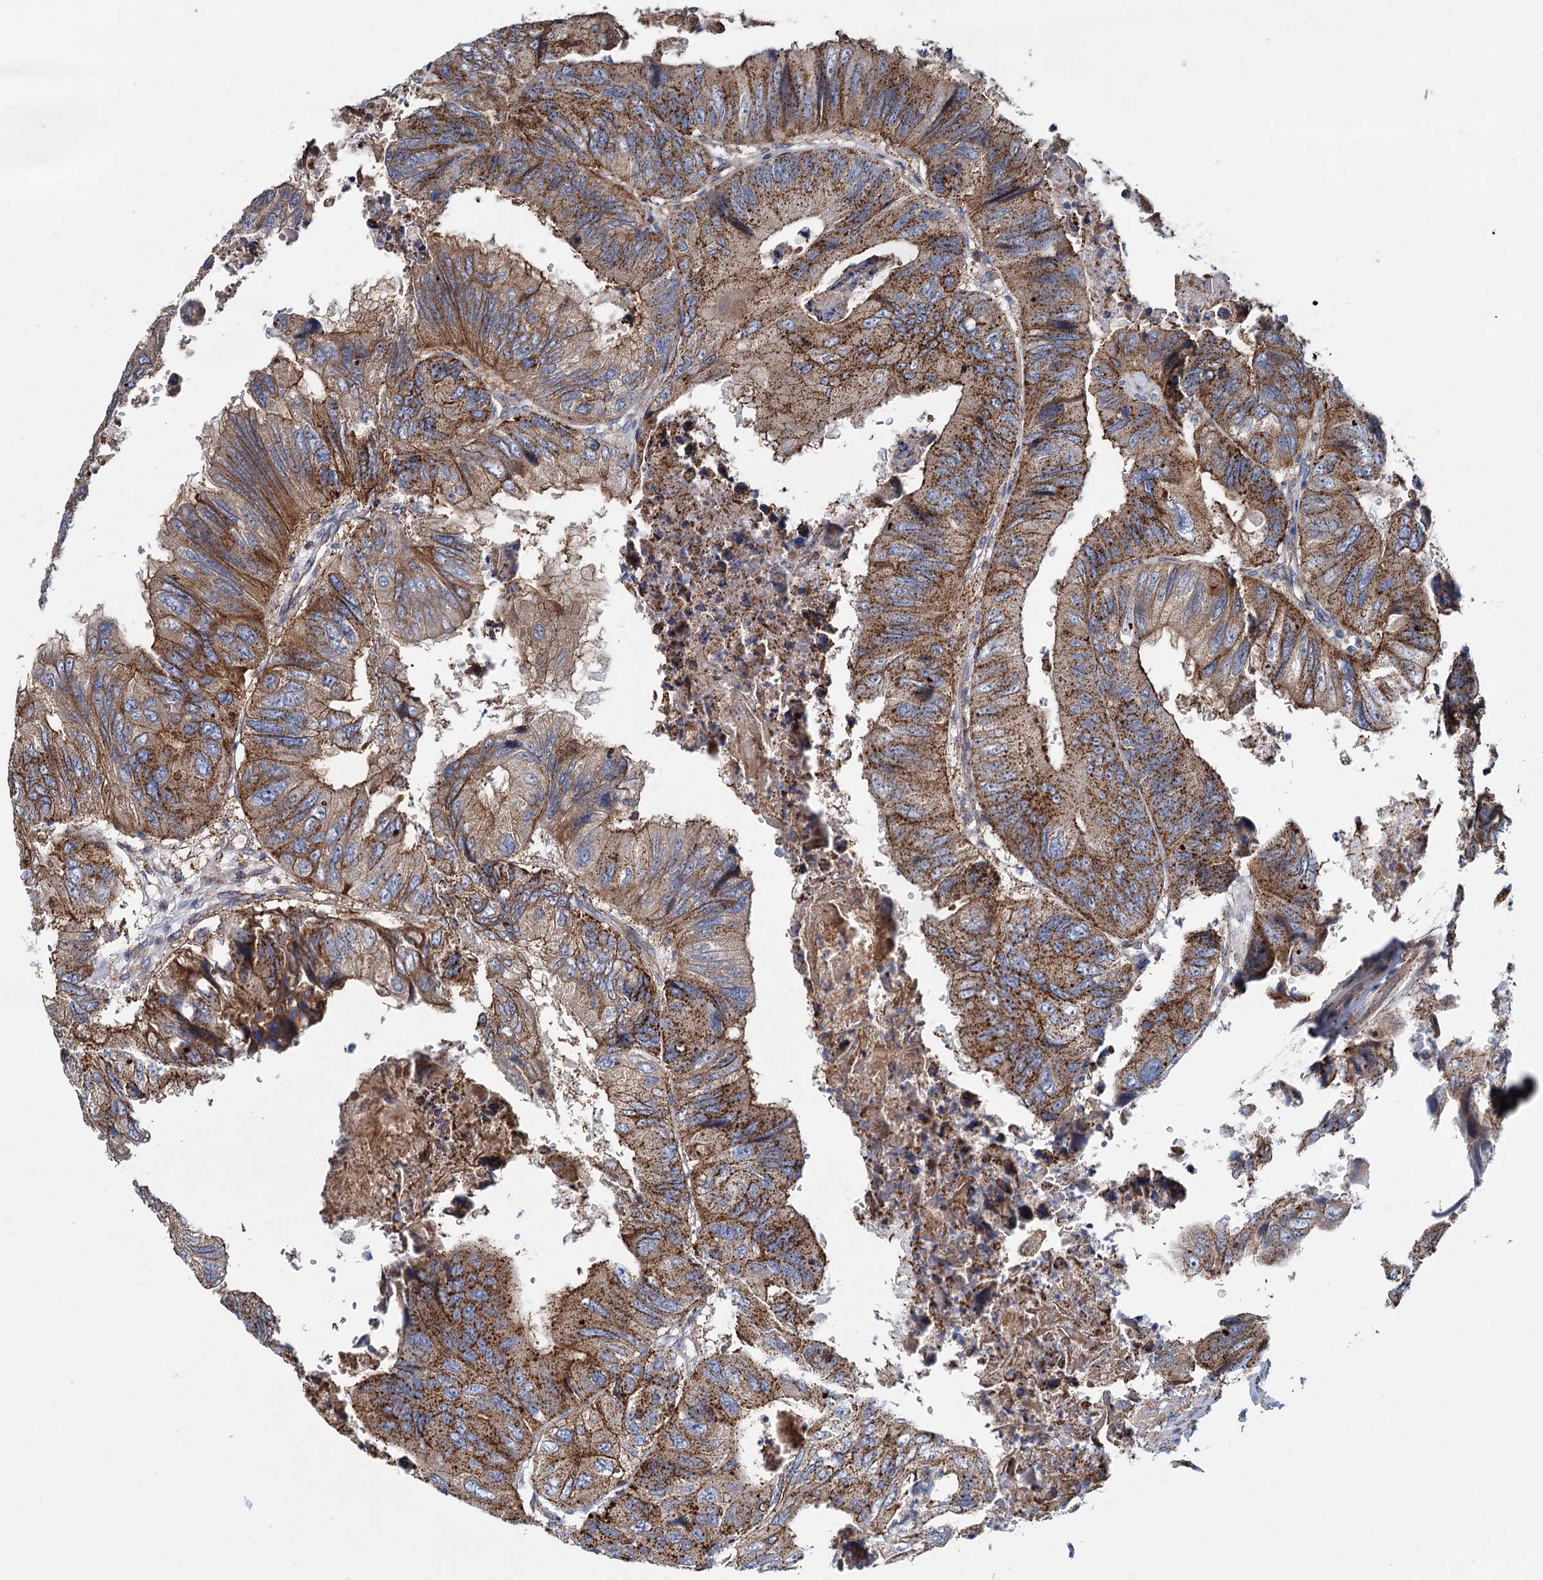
{"staining": {"intensity": "moderate", "quantity": ">75%", "location": "cytoplasmic/membranous"}, "tissue": "colorectal cancer", "cell_type": "Tumor cells", "image_type": "cancer", "snomed": [{"axis": "morphology", "description": "Adenocarcinoma, NOS"}, {"axis": "topography", "description": "Rectum"}], "caption": "Colorectal cancer (adenocarcinoma) stained with a brown dye demonstrates moderate cytoplasmic/membranous positive staining in approximately >75% of tumor cells.", "gene": "PSEN1", "patient": {"sex": "male", "age": 63}}